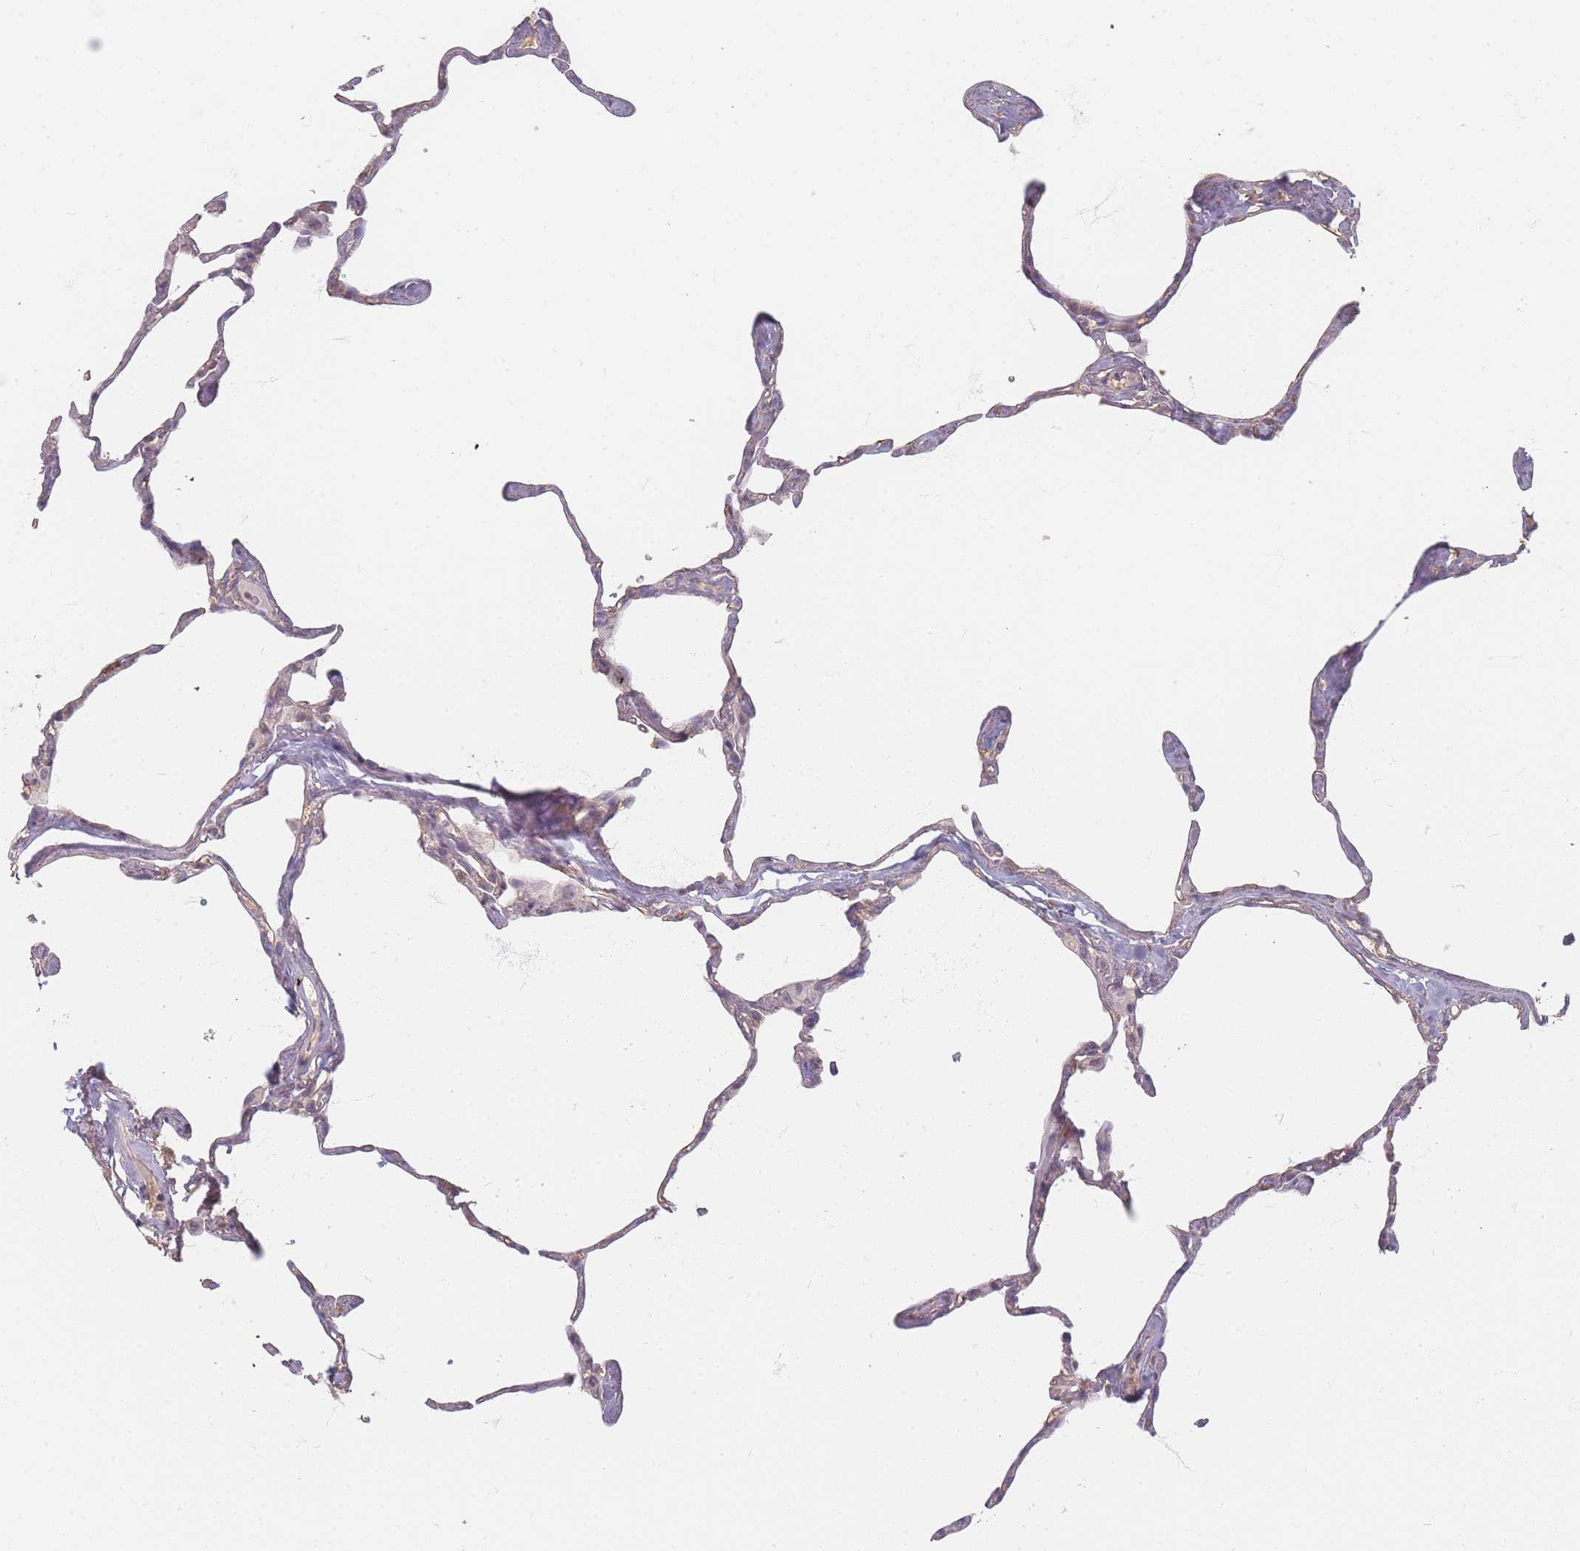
{"staining": {"intensity": "weak", "quantity": "<25%", "location": "cytoplasmic/membranous"}, "tissue": "lung", "cell_type": "Alveolar cells", "image_type": "normal", "snomed": [{"axis": "morphology", "description": "Normal tissue, NOS"}, {"axis": "topography", "description": "Lung"}], "caption": "The image shows no significant staining in alveolar cells of lung. (DAB immunohistochemistry visualized using brightfield microscopy, high magnification).", "gene": "RFTN1", "patient": {"sex": "male", "age": 65}}